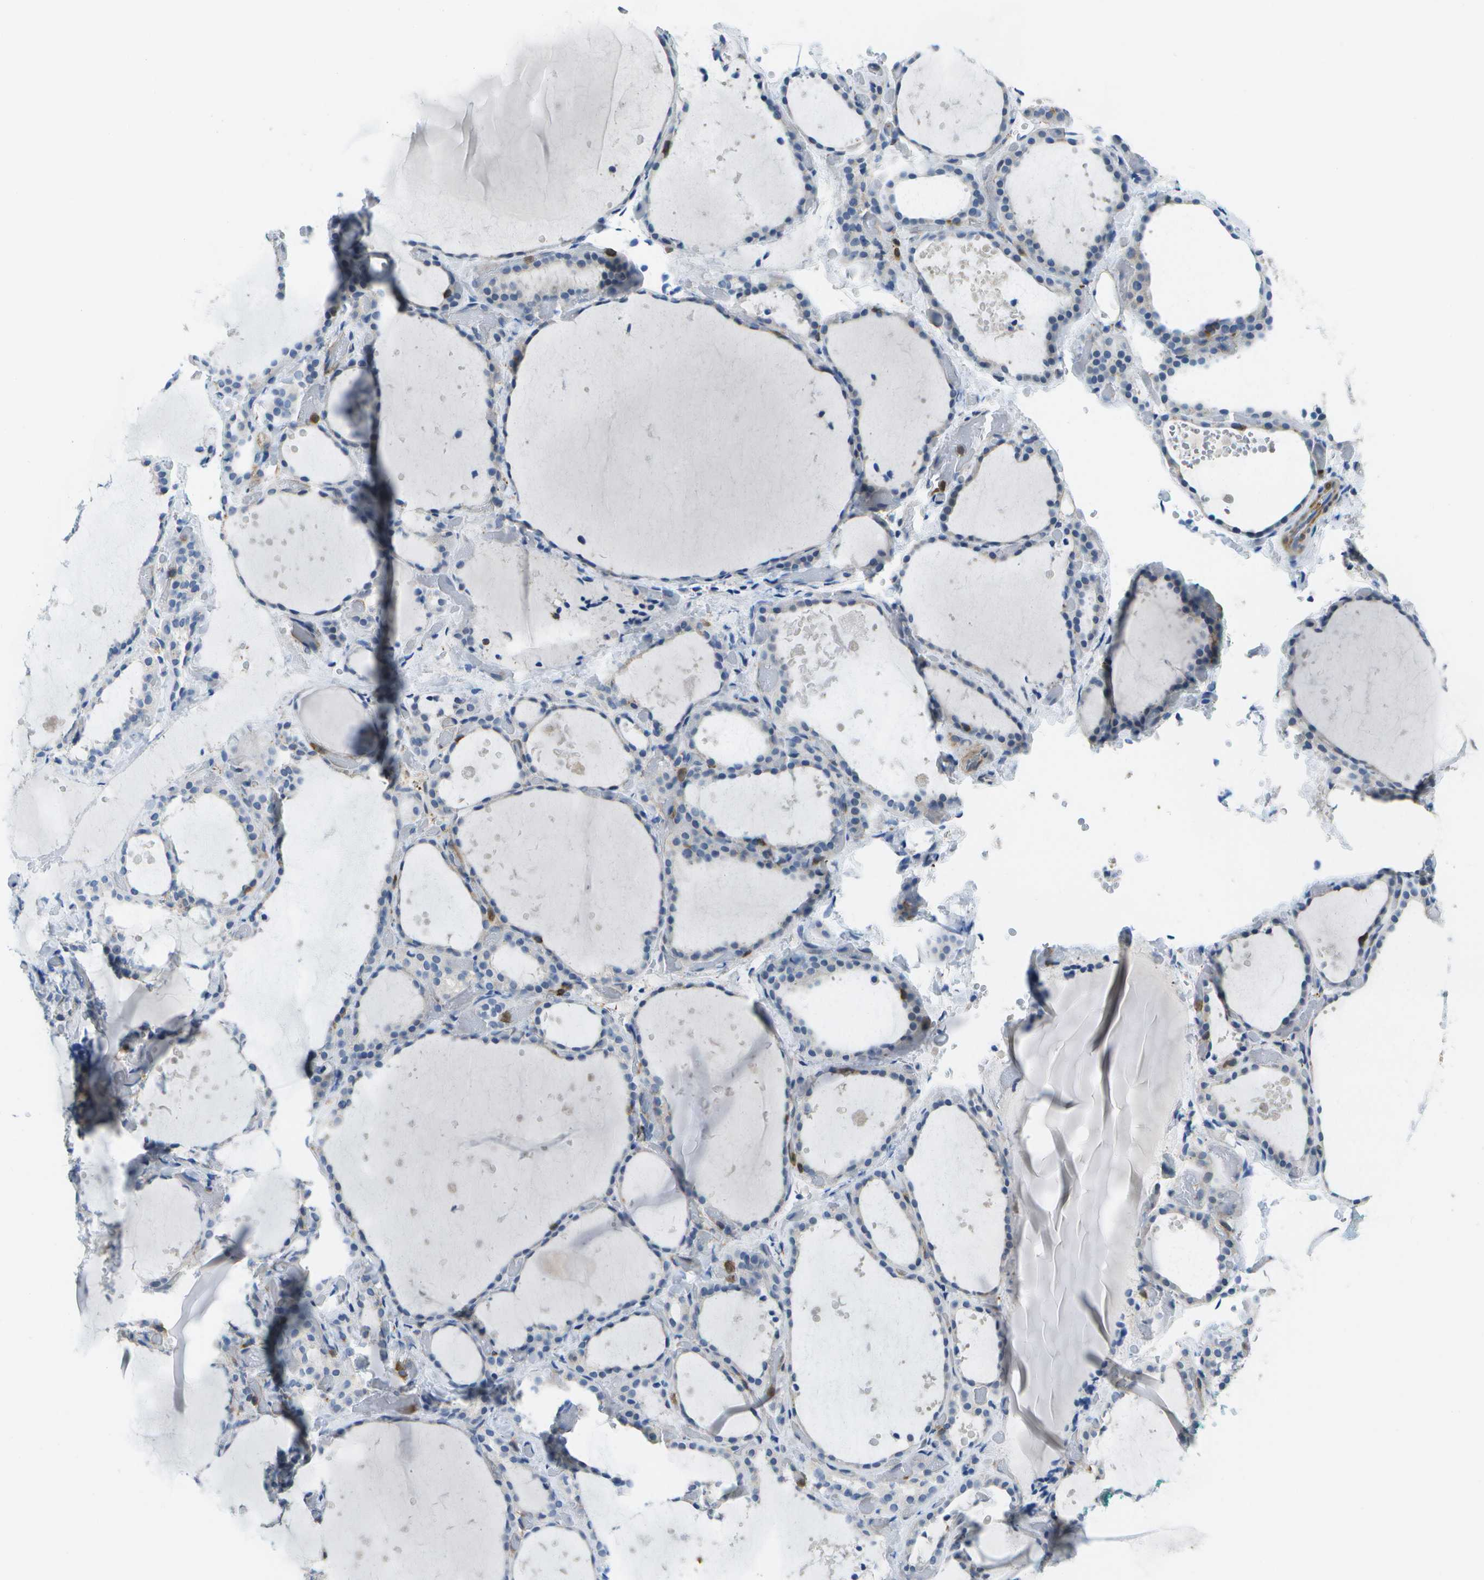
{"staining": {"intensity": "negative", "quantity": "none", "location": "none"}, "tissue": "thyroid gland", "cell_type": "Glandular cells", "image_type": "normal", "snomed": [{"axis": "morphology", "description": "Normal tissue, NOS"}, {"axis": "topography", "description": "Thyroid gland"}], "caption": "Immunohistochemical staining of benign thyroid gland displays no significant staining in glandular cells. (IHC, brightfield microscopy, high magnification).", "gene": "RCSD1", "patient": {"sex": "female", "age": 44}}